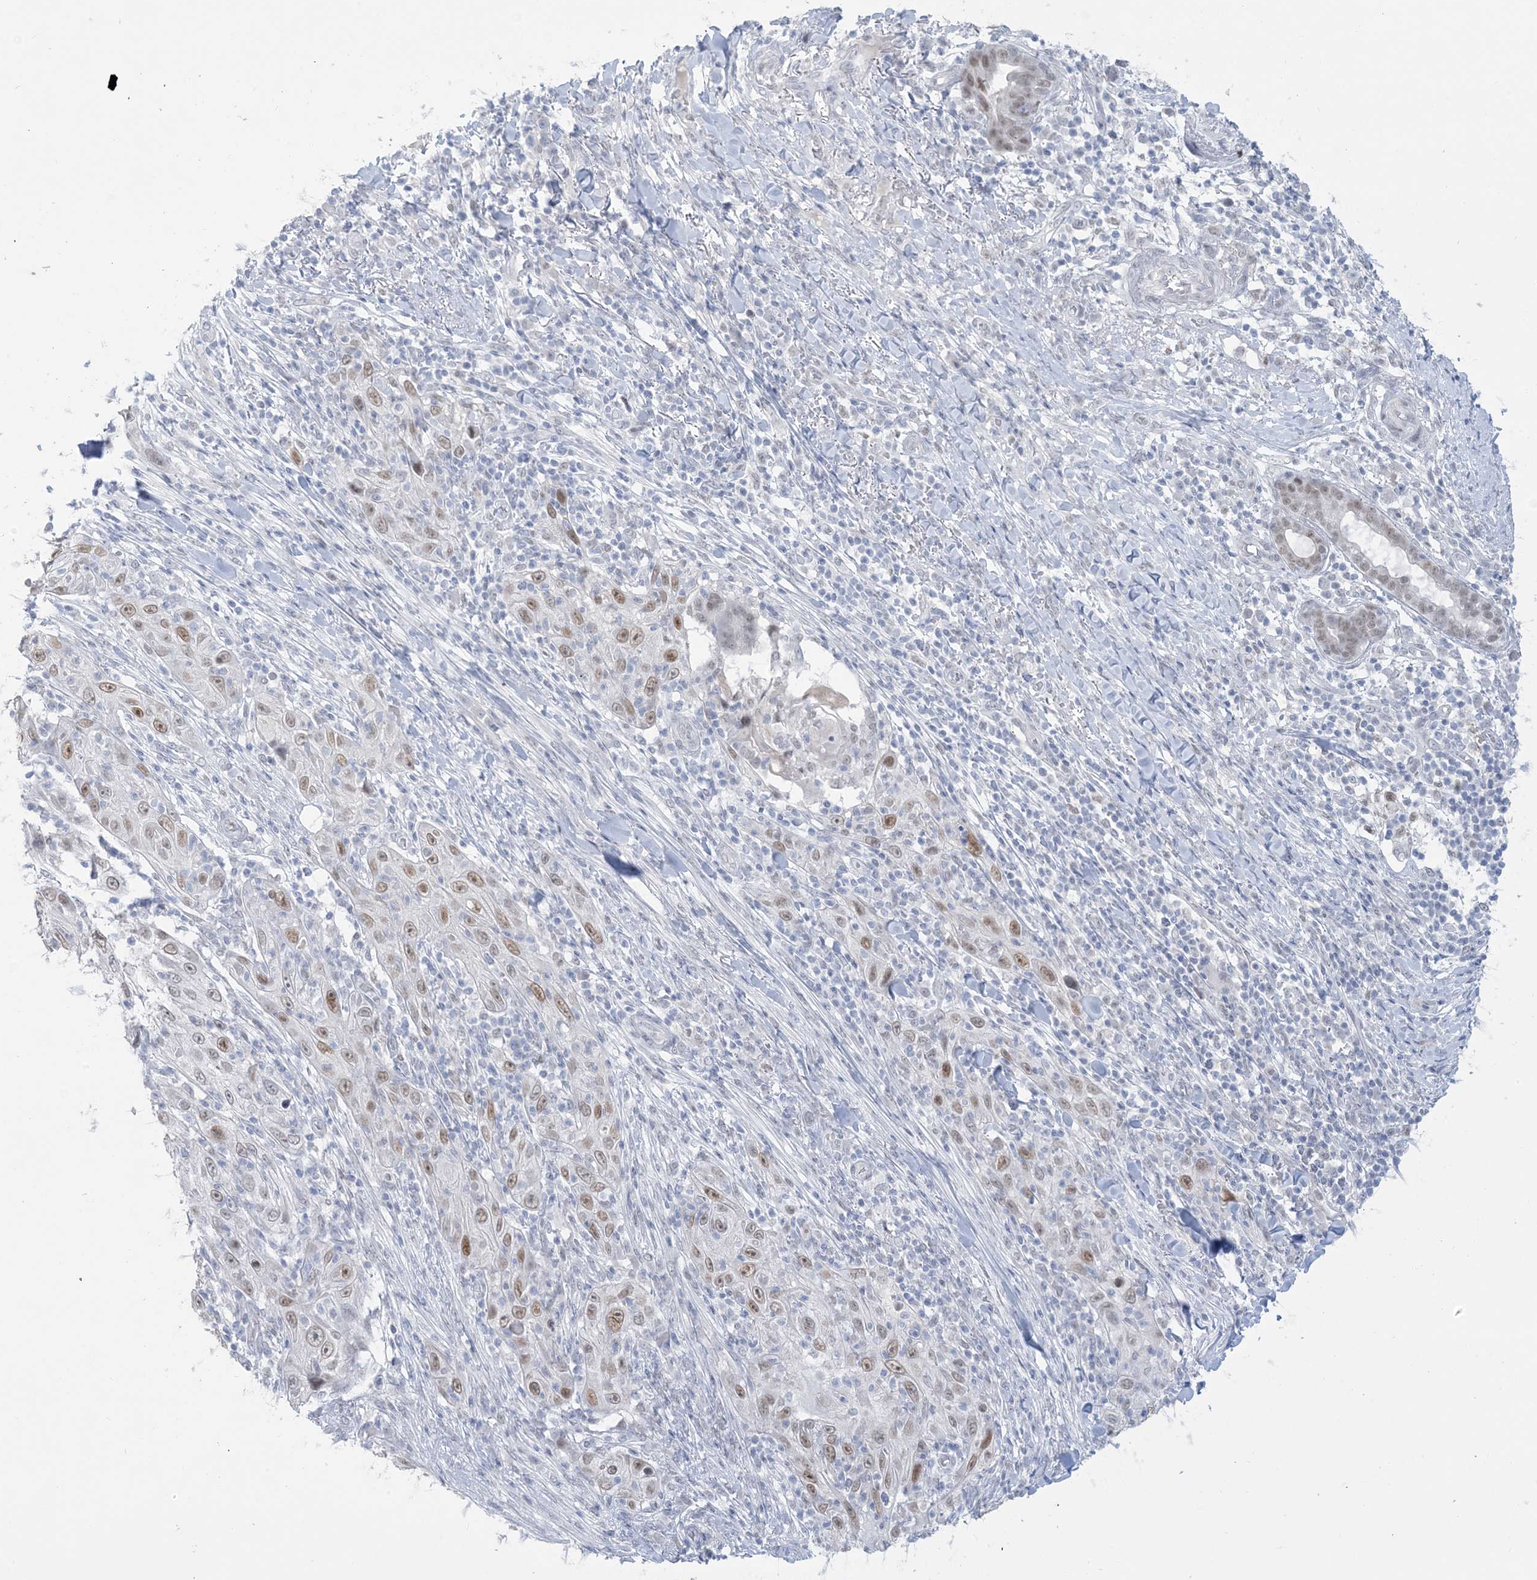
{"staining": {"intensity": "moderate", "quantity": ">75%", "location": "nuclear"}, "tissue": "skin cancer", "cell_type": "Tumor cells", "image_type": "cancer", "snomed": [{"axis": "morphology", "description": "Squamous cell carcinoma, NOS"}, {"axis": "topography", "description": "Skin"}], "caption": "High-power microscopy captured an IHC micrograph of skin cancer (squamous cell carcinoma), revealing moderate nuclear positivity in approximately >75% of tumor cells.", "gene": "HOMEZ", "patient": {"sex": "female", "age": 88}}